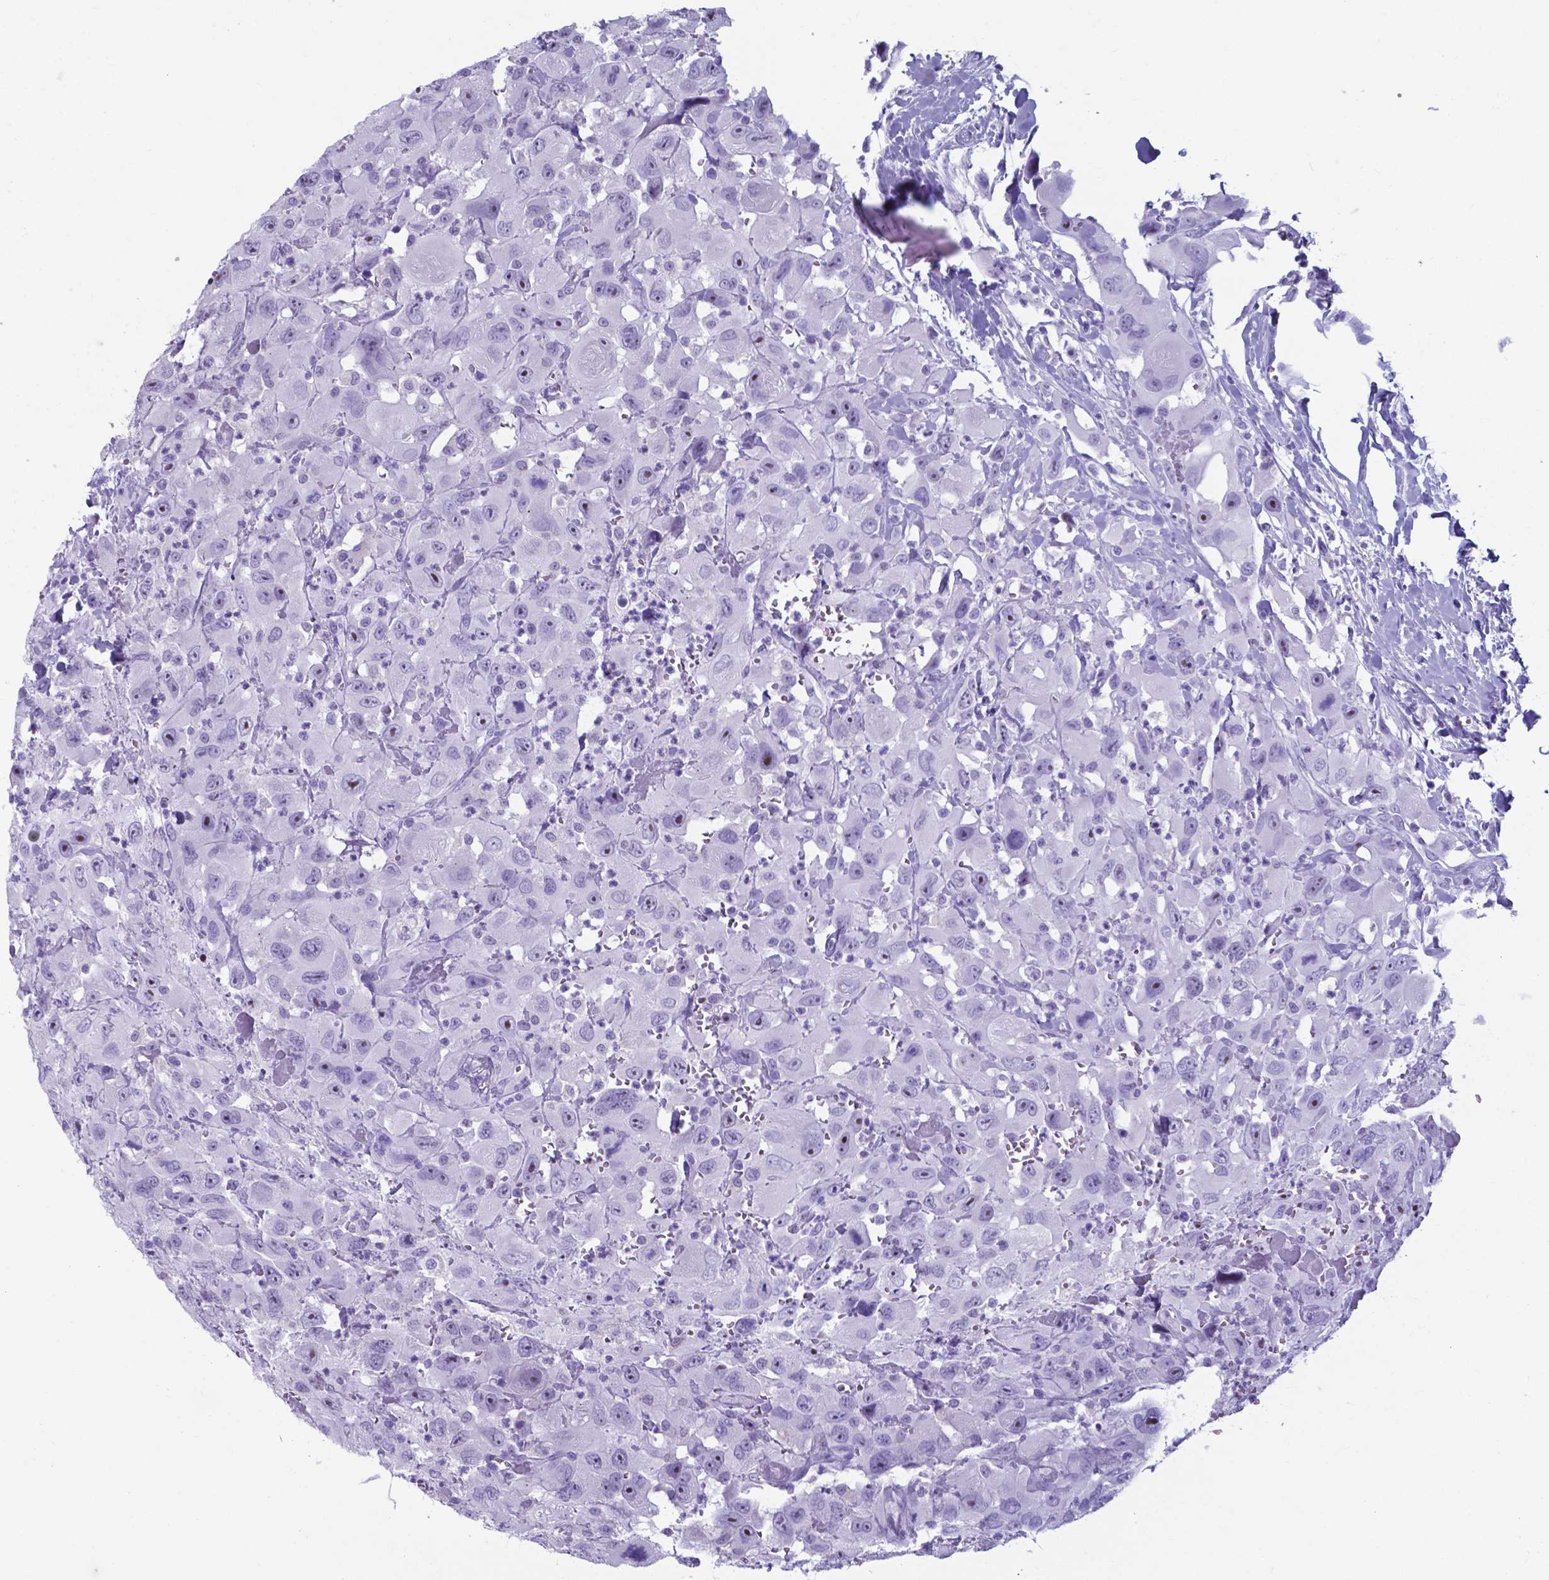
{"staining": {"intensity": "negative", "quantity": "none", "location": "none"}, "tissue": "head and neck cancer", "cell_type": "Tumor cells", "image_type": "cancer", "snomed": [{"axis": "morphology", "description": "Squamous cell carcinoma, NOS"}, {"axis": "morphology", "description": "Squamous cell carcinoma, metastatic, NOS"}, {"axis": "topography", "description": "Oral tissue"}, {"axis": "topography", "description": "Head-Neck"}], "caption": "Tumor cells are negative for brown protein staining in head and neck cancer (metastatic squamous cell carcinoma).", "gene": "AP5B1", "patient": {"sex": "female", "age": 85}}